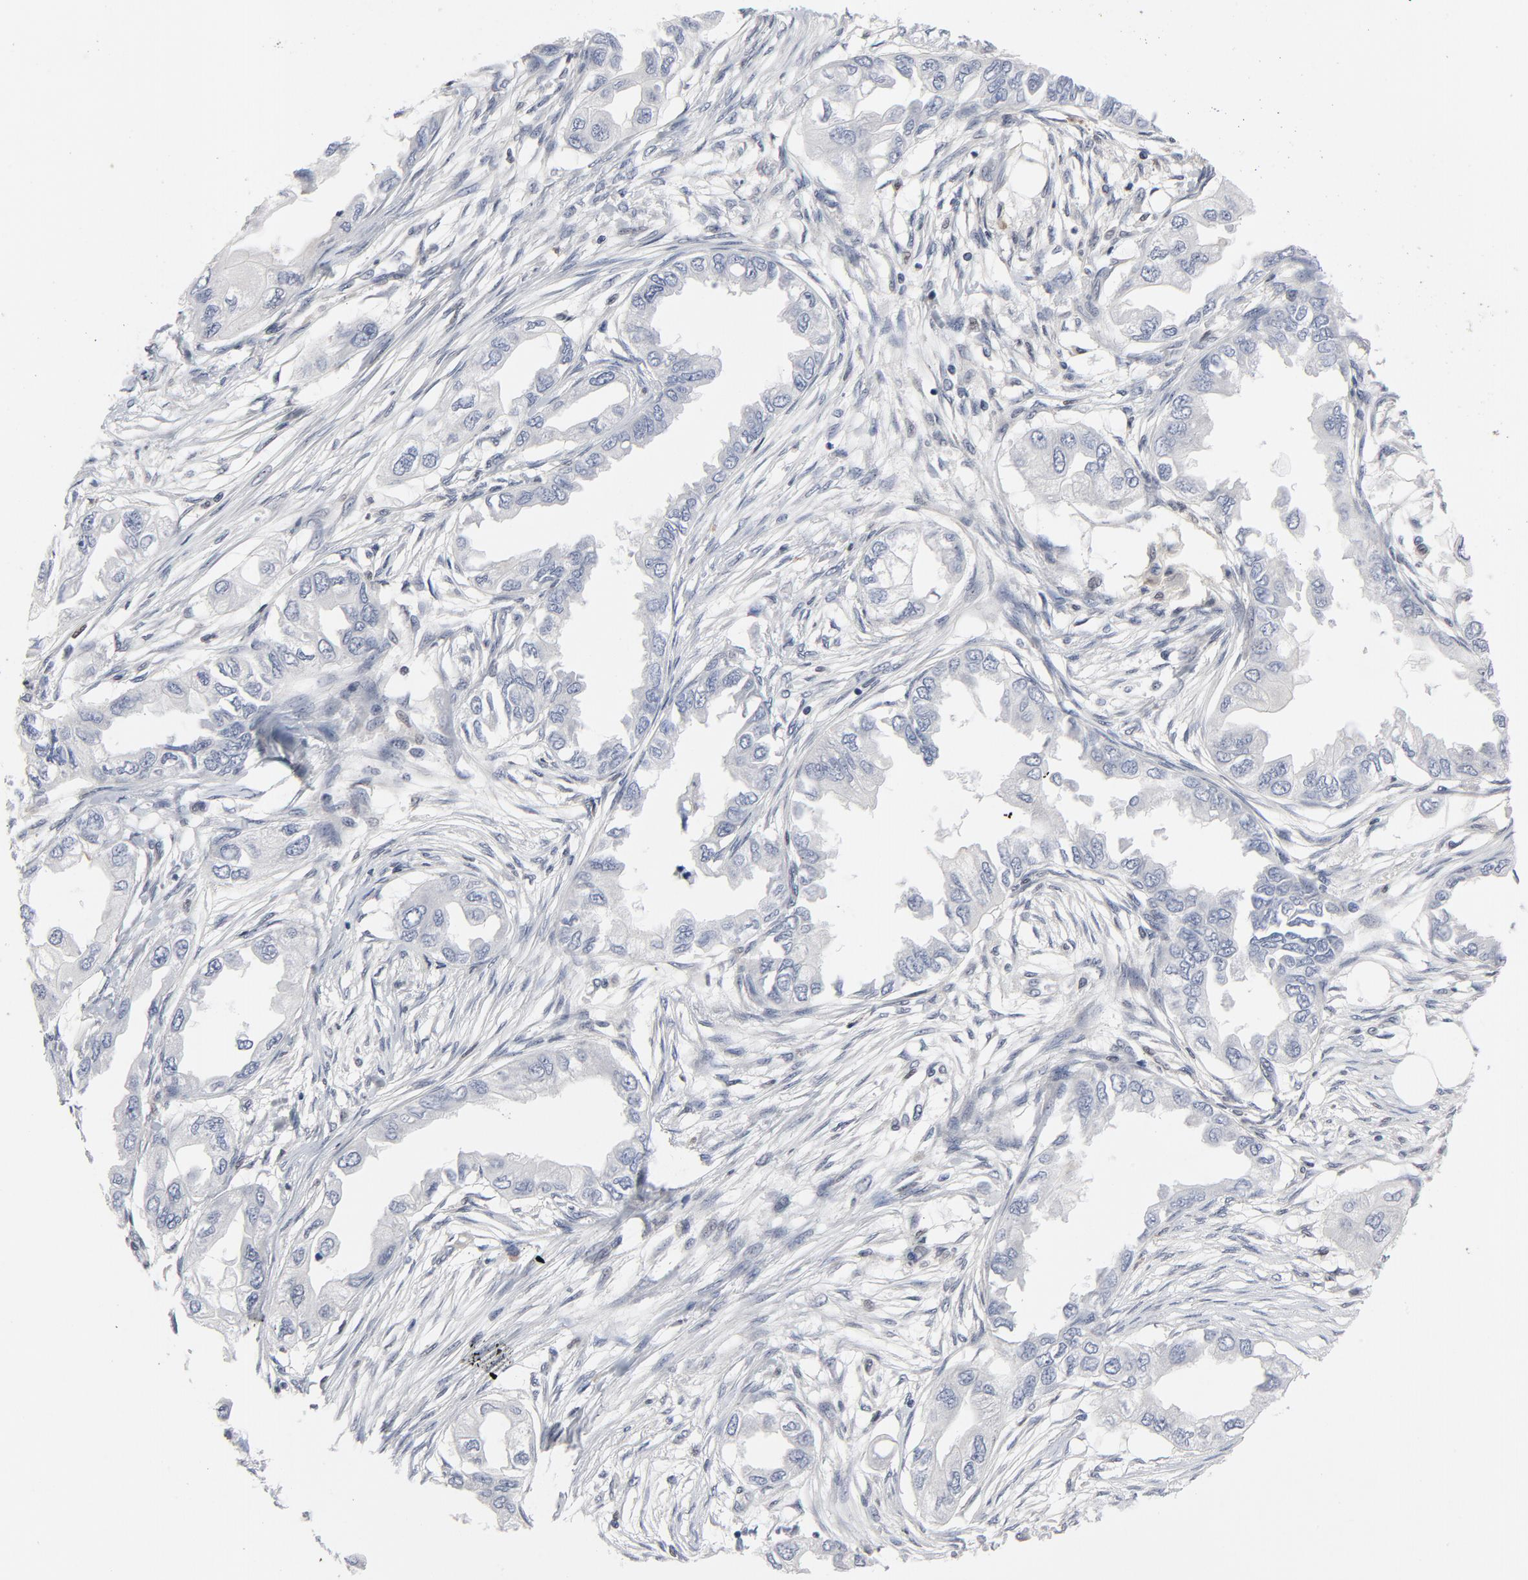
{"staining": {"intensity": "negative", "quantity": "none", "location": "none"}, "tissue": "endometrial cancer", "cell_type": "Tumor cells", "image_type": "cancer", "snomed": [{"axis": "morphology", "description": "Adenocarcinoma, NOS"}, {"axis": "topography", "description": "Endometrium"}], "caption": "This is a histopathology image of immunohistochemistry (IHC) staining of endometrial adenocarcinoma, which shows no staining in tumor cells.", "gene": "NFKB1", "patient": {"sex": "female", "age": 67}}